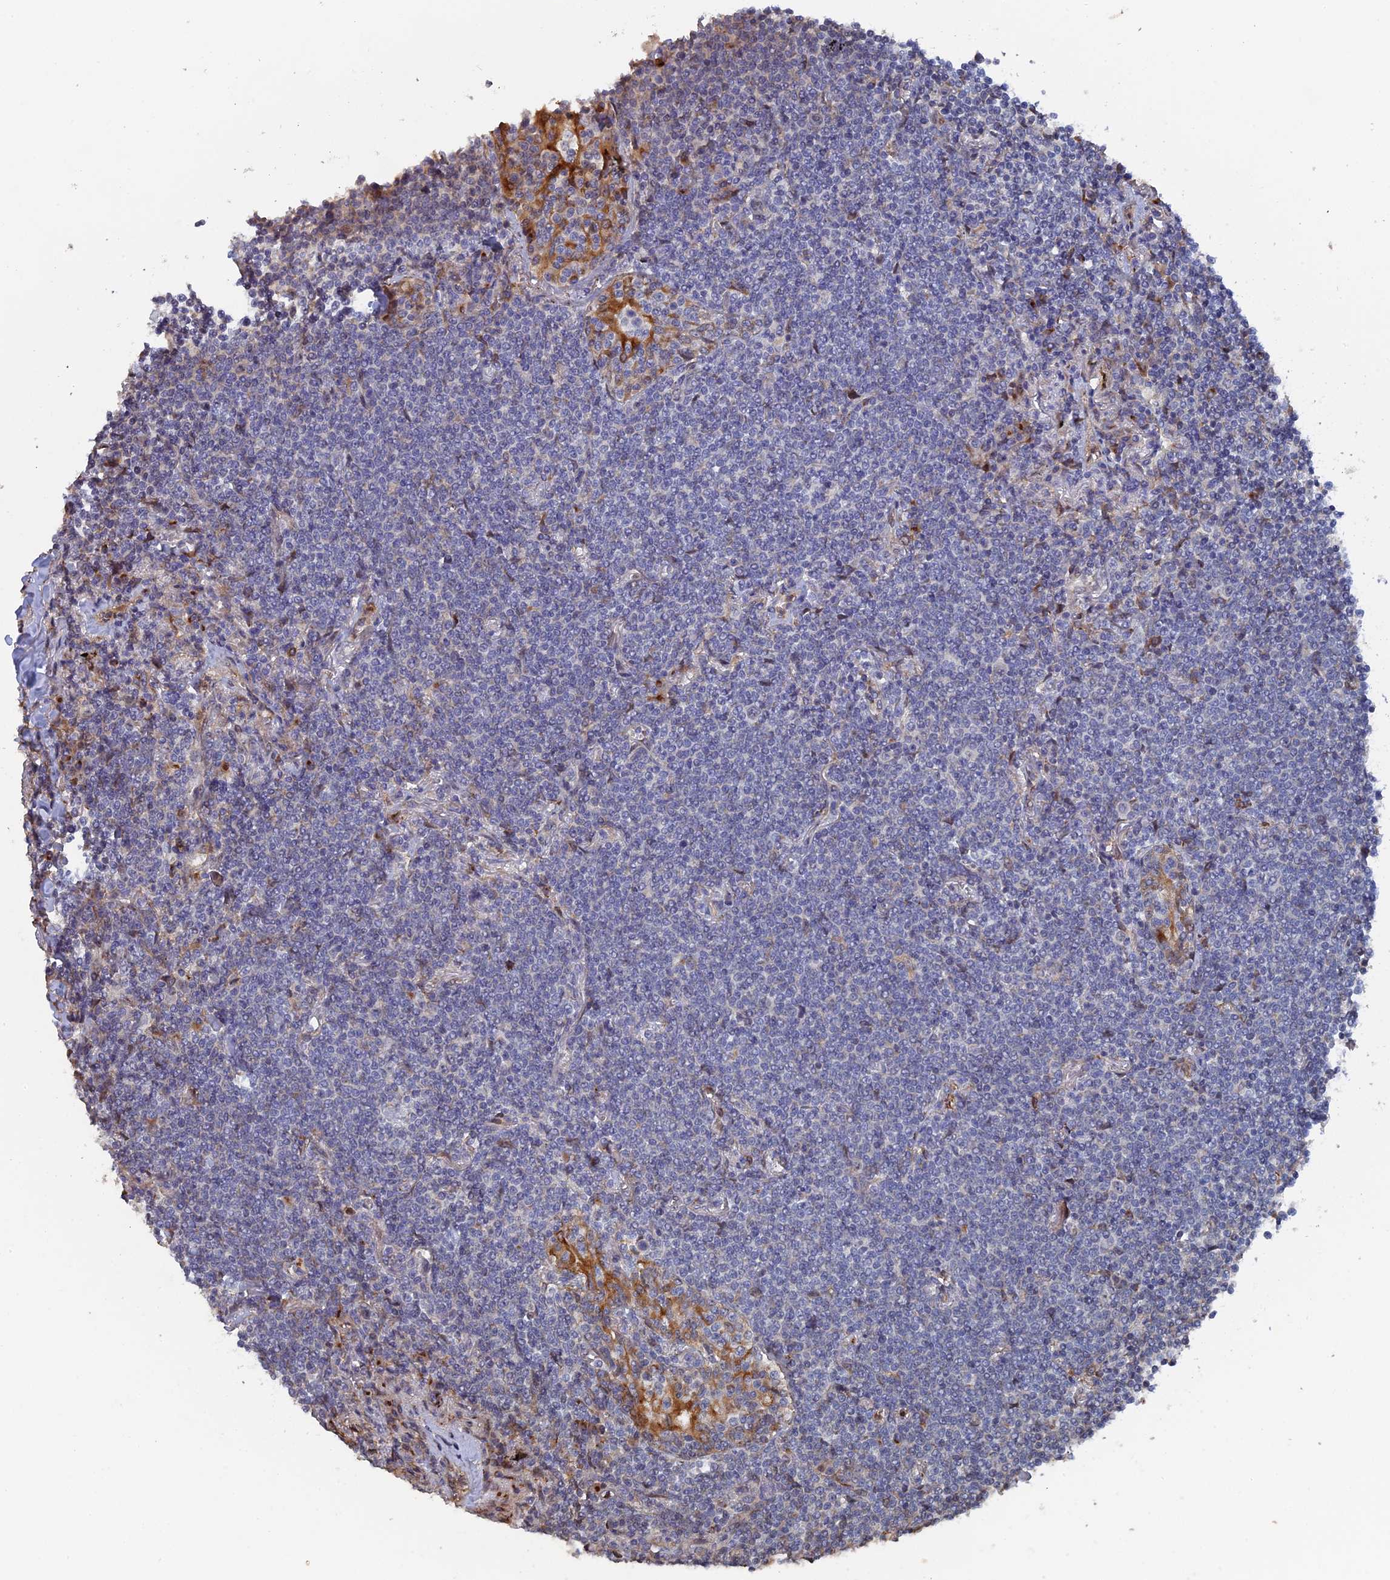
{"staining": {"intensity": "negative", "quantity": "none", "location": "none"}, "tissue": "lymphoma", "cell_type": "Tumor cells", "image_type": "cancer", "snomed": [{"axis": "morphology", "description": "Malignant lymphoma, non-Hodgkin's type, Low grade"}, {"axis": "topography", "description": "Lung"}], "caption": "Tumor cells are negative for protein expression in human malignant lymphoma, non-Hodgkin's type (low-grade).", "gene": "VPS37C", "patient": {"sex": "female", "age": 71}}